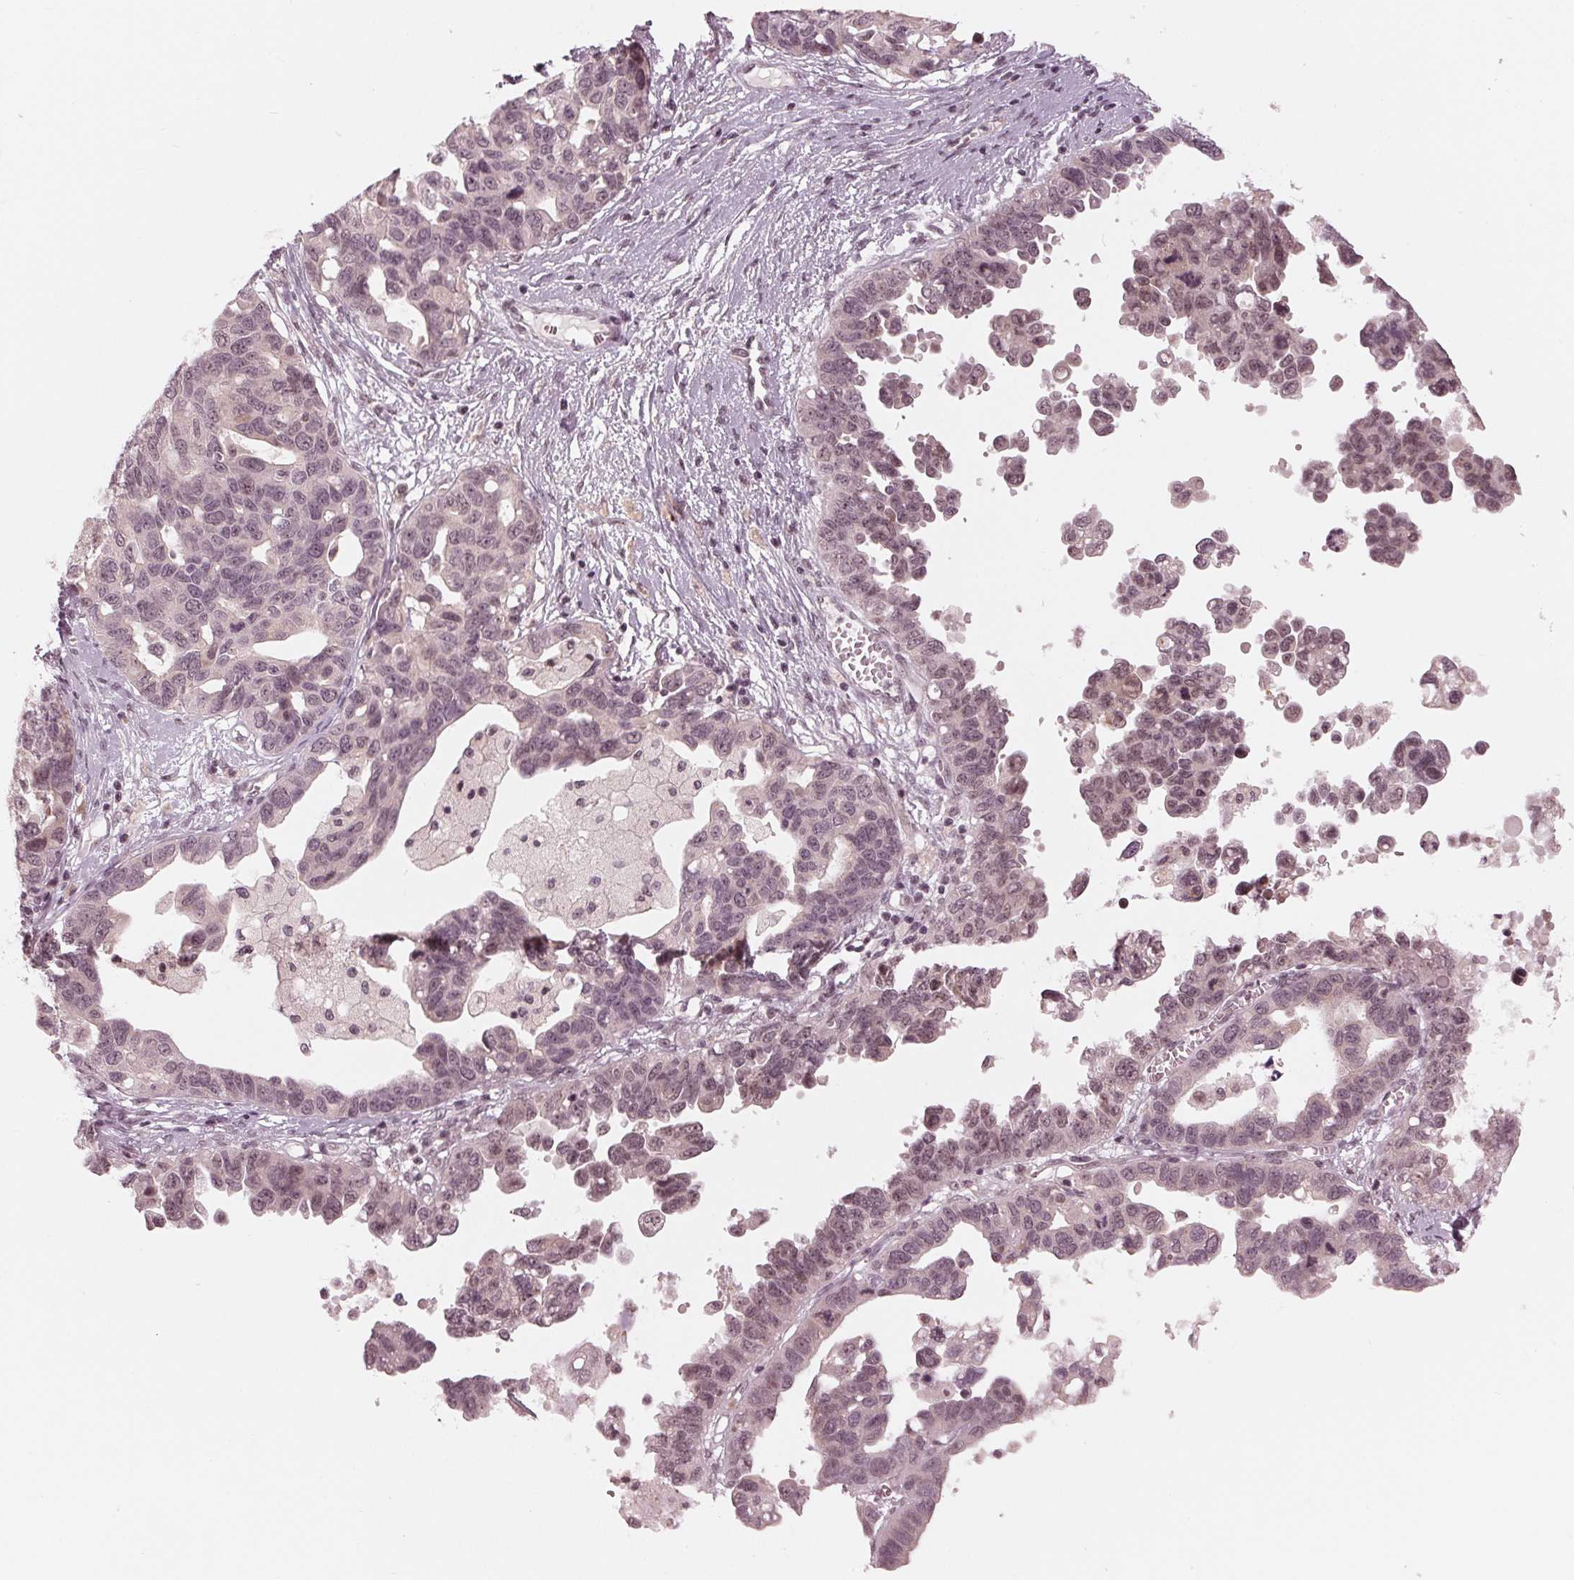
{"staining": {"intensity": "weak", "quantity": "25%-75%", "location": "nuclear"}, "tissue": "ovarian cancer", "cell_type": "Tumor cells", "image_type": "cancer", "snomed": [{"axis": "morphology", "description": "Cystadenocarcinoma, serous, NOS"}, {"axis": "topography", "description": "Ovary"}], "caption": "Brown immunohistochemical staining in human ovarian serous cystadenocarcinoma shows weak nuclear positivity in approximately 25%-75% of tumor cells.", "gene": "SLX4", "patient": {"sex": "female", "age": 69}}